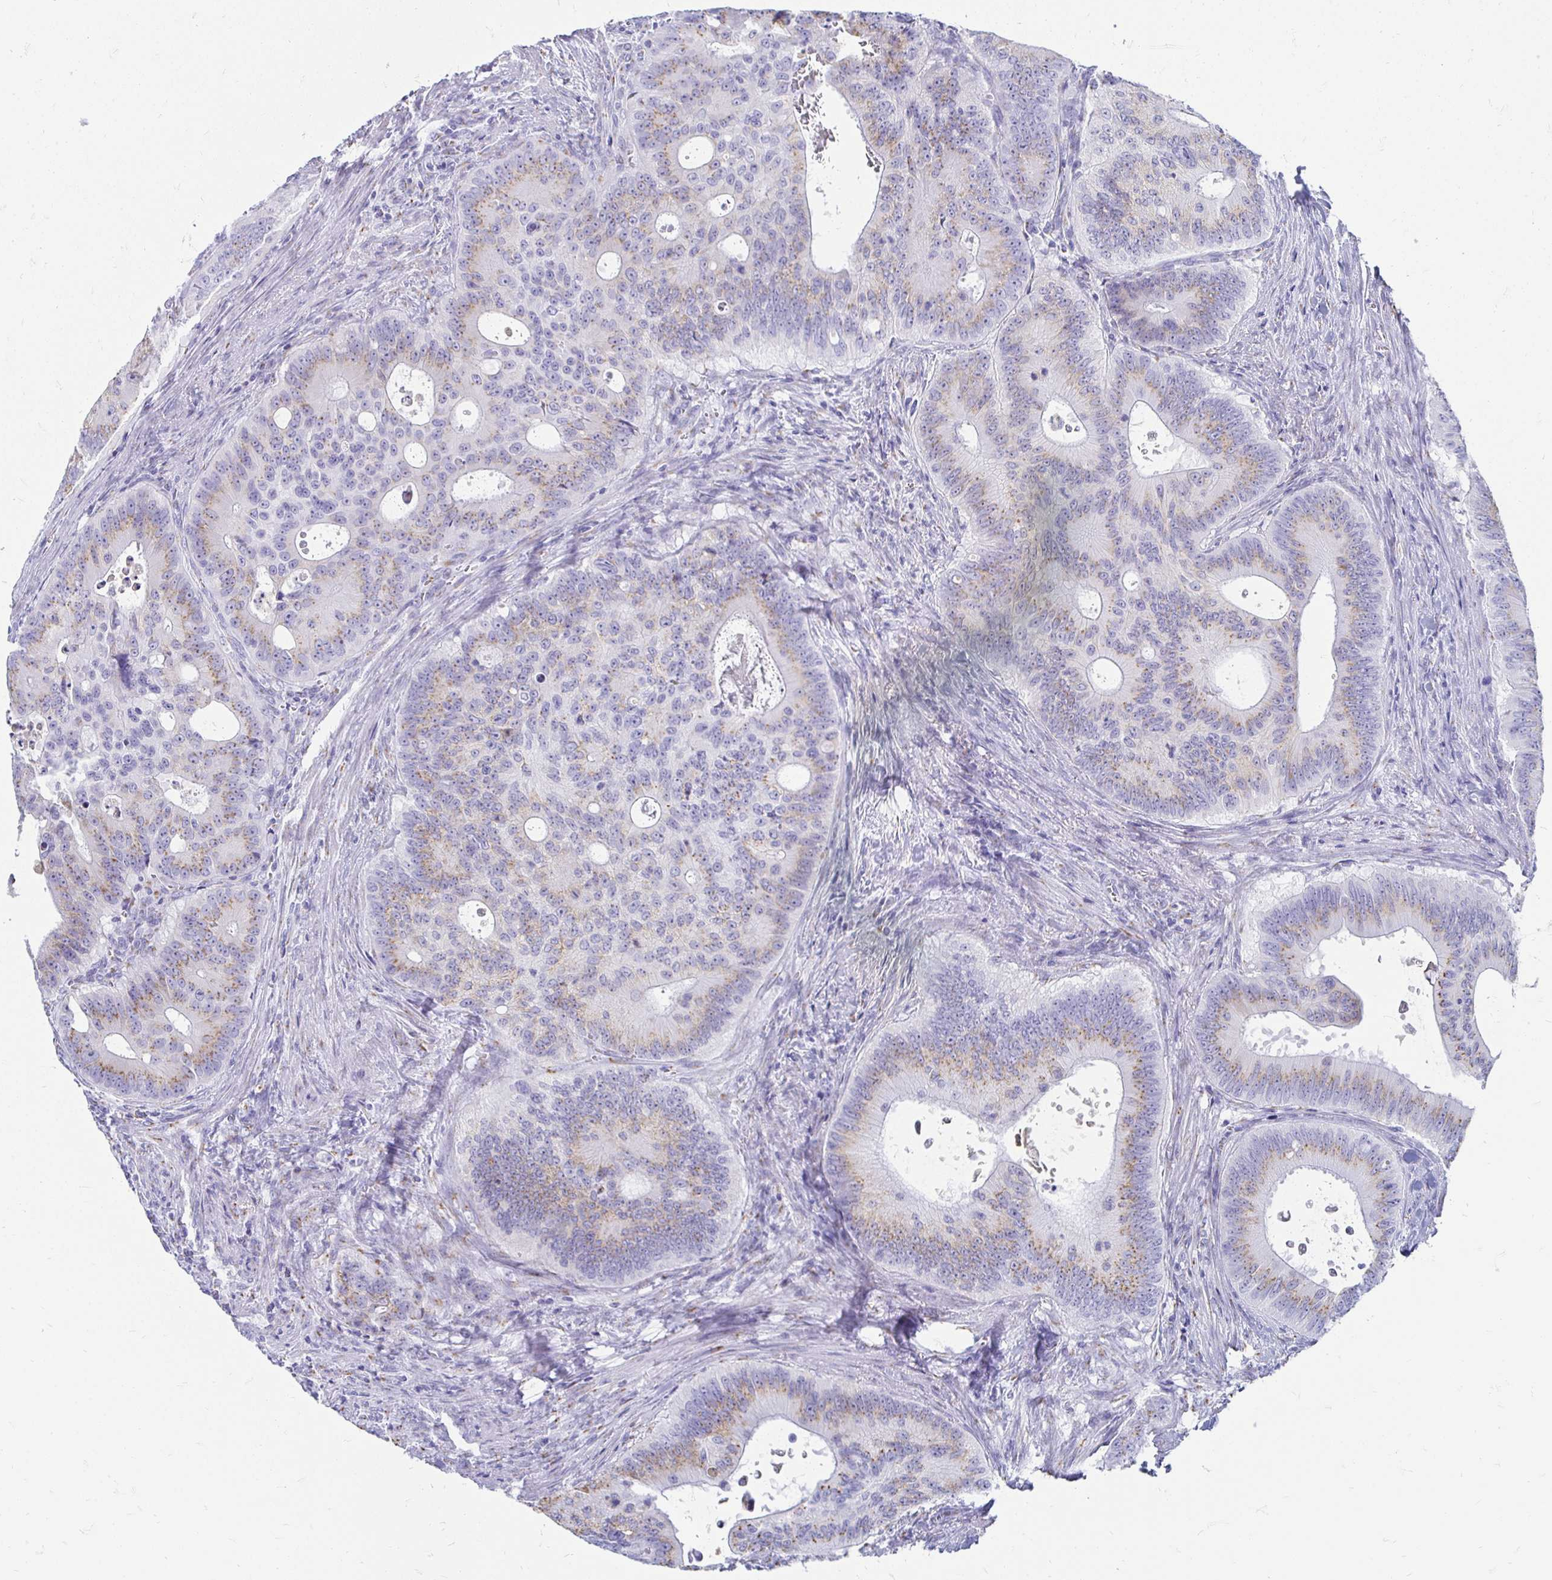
{"staining": {"intensity": "weak", "quantity": ">75%", "location": "cytoplasmic/membranous"}, "tissue": "colorectal cancer", "cell_type": "Tumor cells", "image_type": "cancer", "snomed": [{"axis": "morphology", "description": "Adenocarcinoma, NOS"}, {"axis": "topography", "description": "Colon"}], "caption": "The immunohistochemical stain highlights weak cytoplasmic/membranous positivity in tumor cells of colorectal adenocarcinoma tissue. (brown staining indicates protein expression, while blue staining denotes nuclei).", "gene": "PAGE4", "patient": {"sex": "male", "age": 62}}